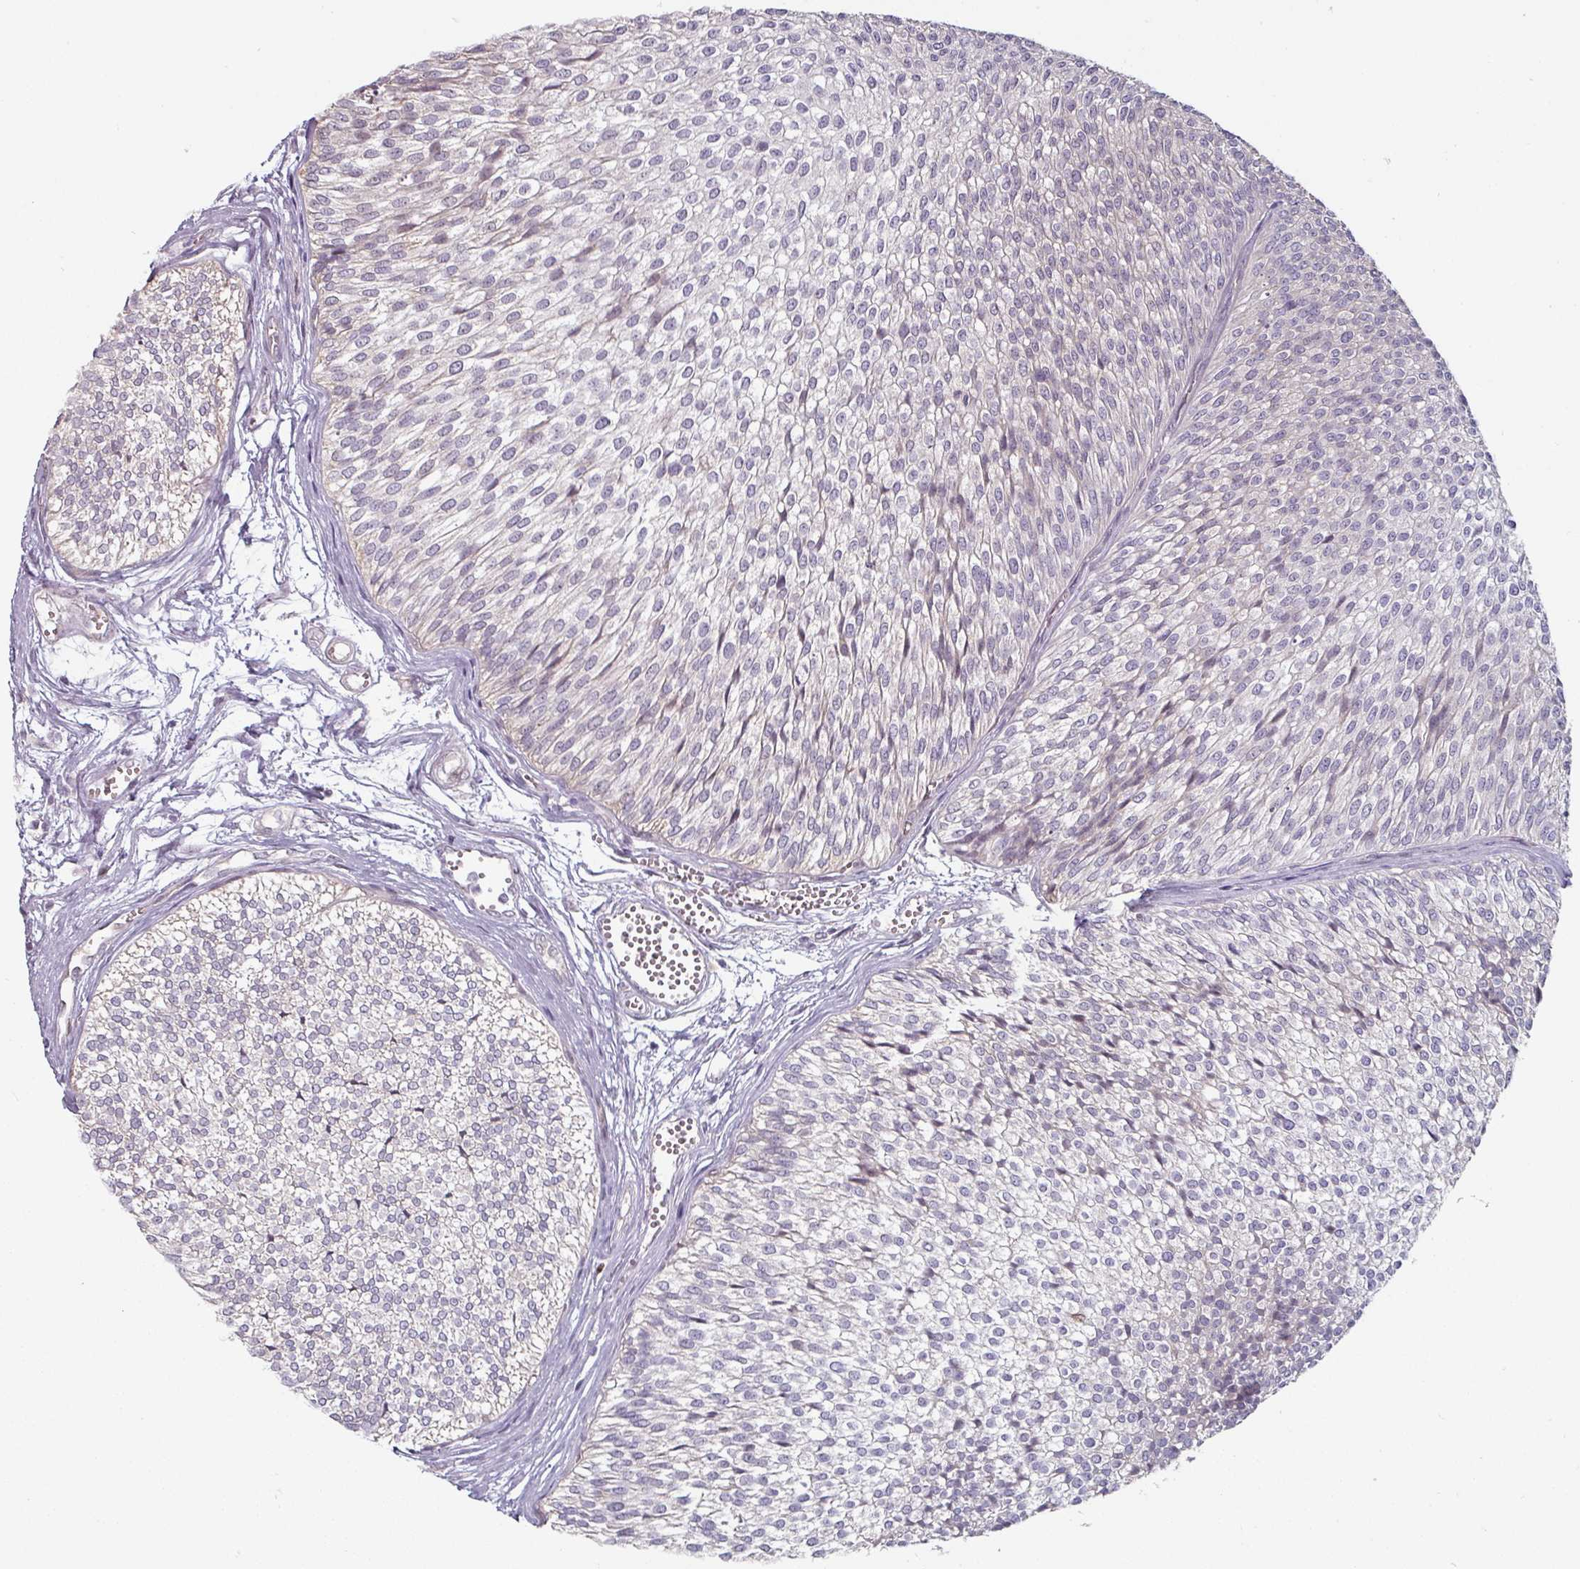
{"staining": {"intensity": "negative", "quantity": "none", "location": "none"}, "tissue": "urothelial cancer", "cell_type": "Tumor cells", "image_type": "cancer", "snomed": [{"axis": "morphology", "description": "Urothelial carcinoma, Low grade"}, {"axis": "topography", "description": "Urinary bladder"}], "caption": "DAB immunohistochemical staining of low-grade urothelial carcinoma demonstrates no significant expression in tumor cells.", "gene": "ZBTB6", "patient": {"sex": "male", "age": 91}}